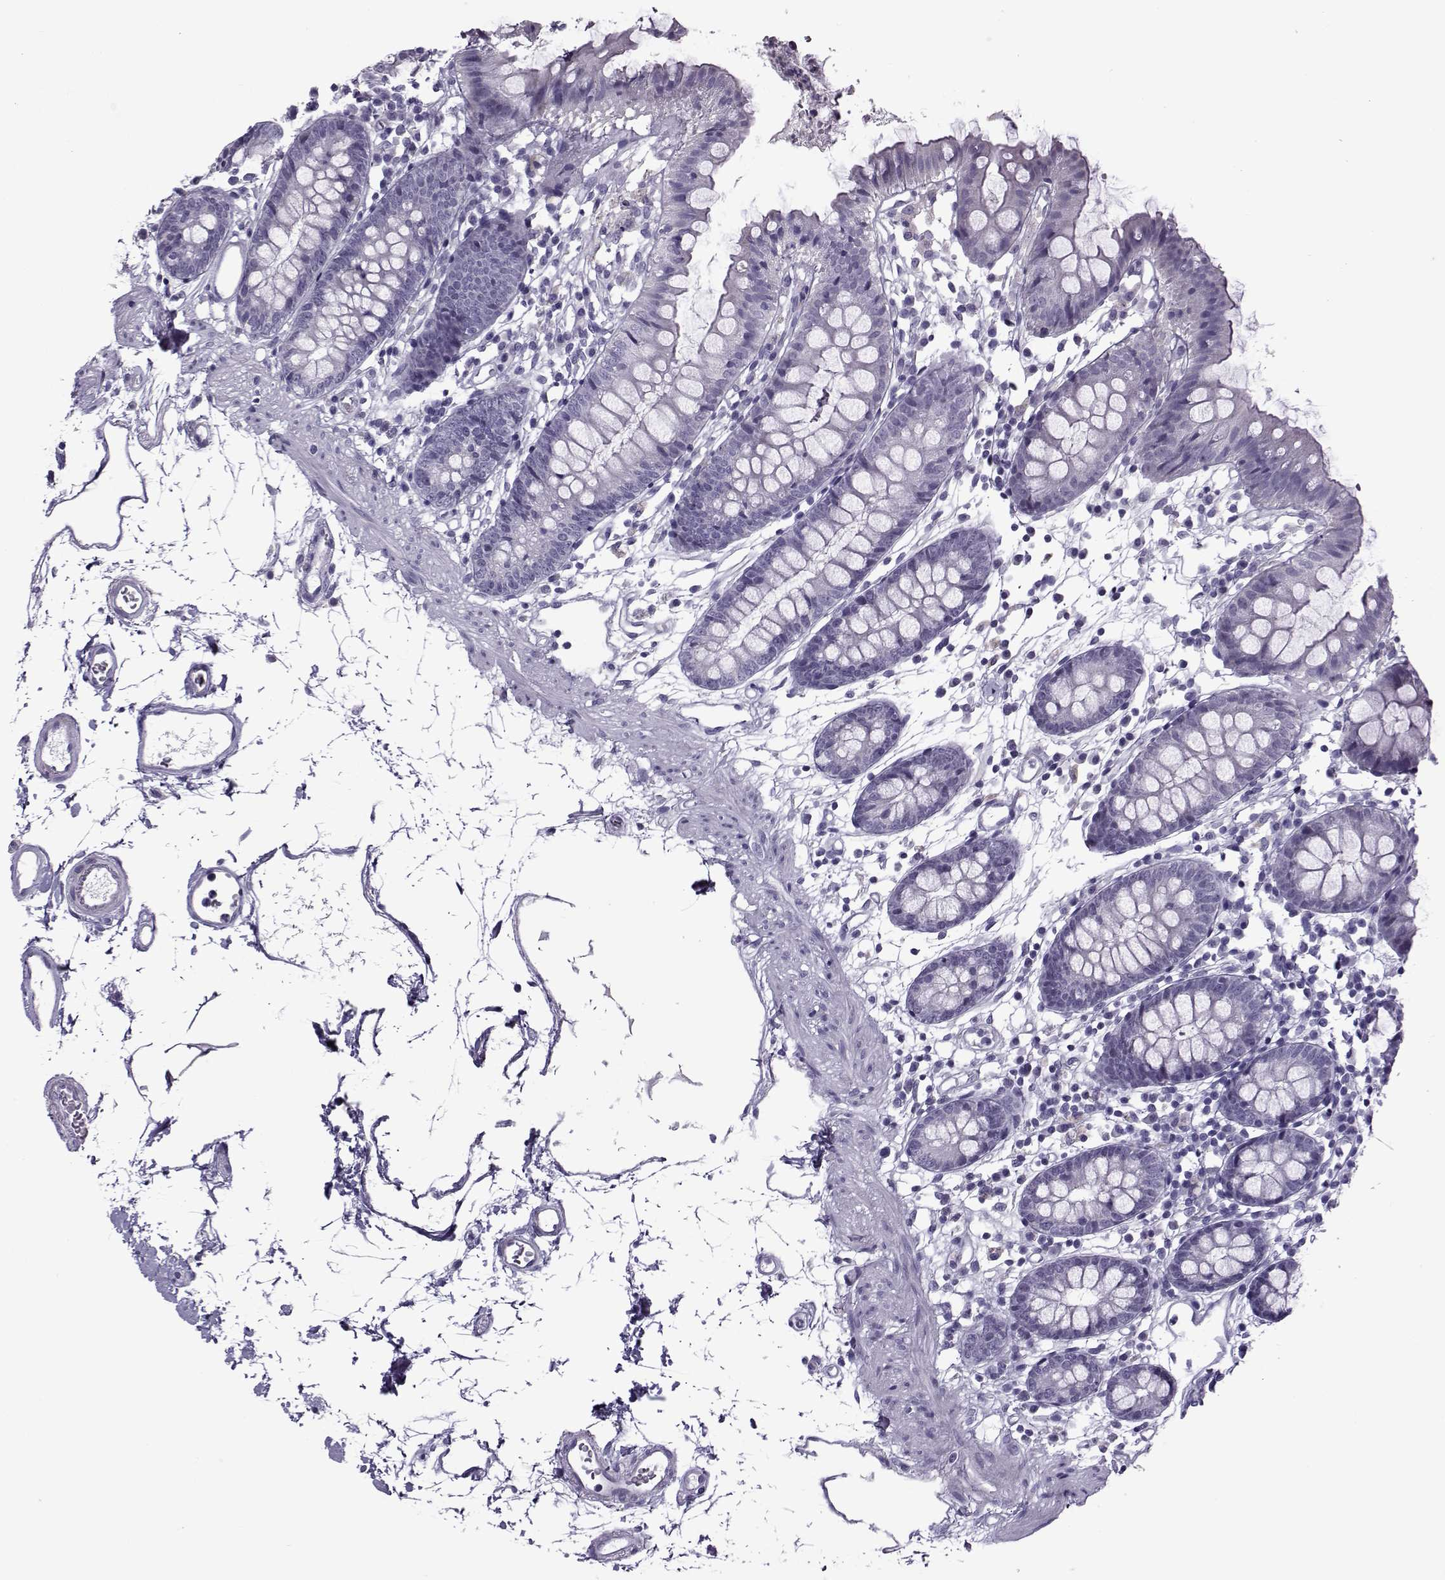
{"staining": {"intensity": "negative", "quantity": "none", "location": "none"}, "tissue": "colon", "cell_type": "Endothelial cells", "image_type": "normal", "snomed": [{"axis": "morphology", "description": "Normal tissue, NOS"}, {"axis": "topography", "description": "Colon"}], "caption": "Endothelial cells show no significant staining in normal colon. The staining was performed using DAB to visualize the protein expression in brown, while the nuclei were stained in blue with hematoxylin (Magnification: 20x).", "gene": "OIP5", "patient": {"sex": "female", "age": 84}}